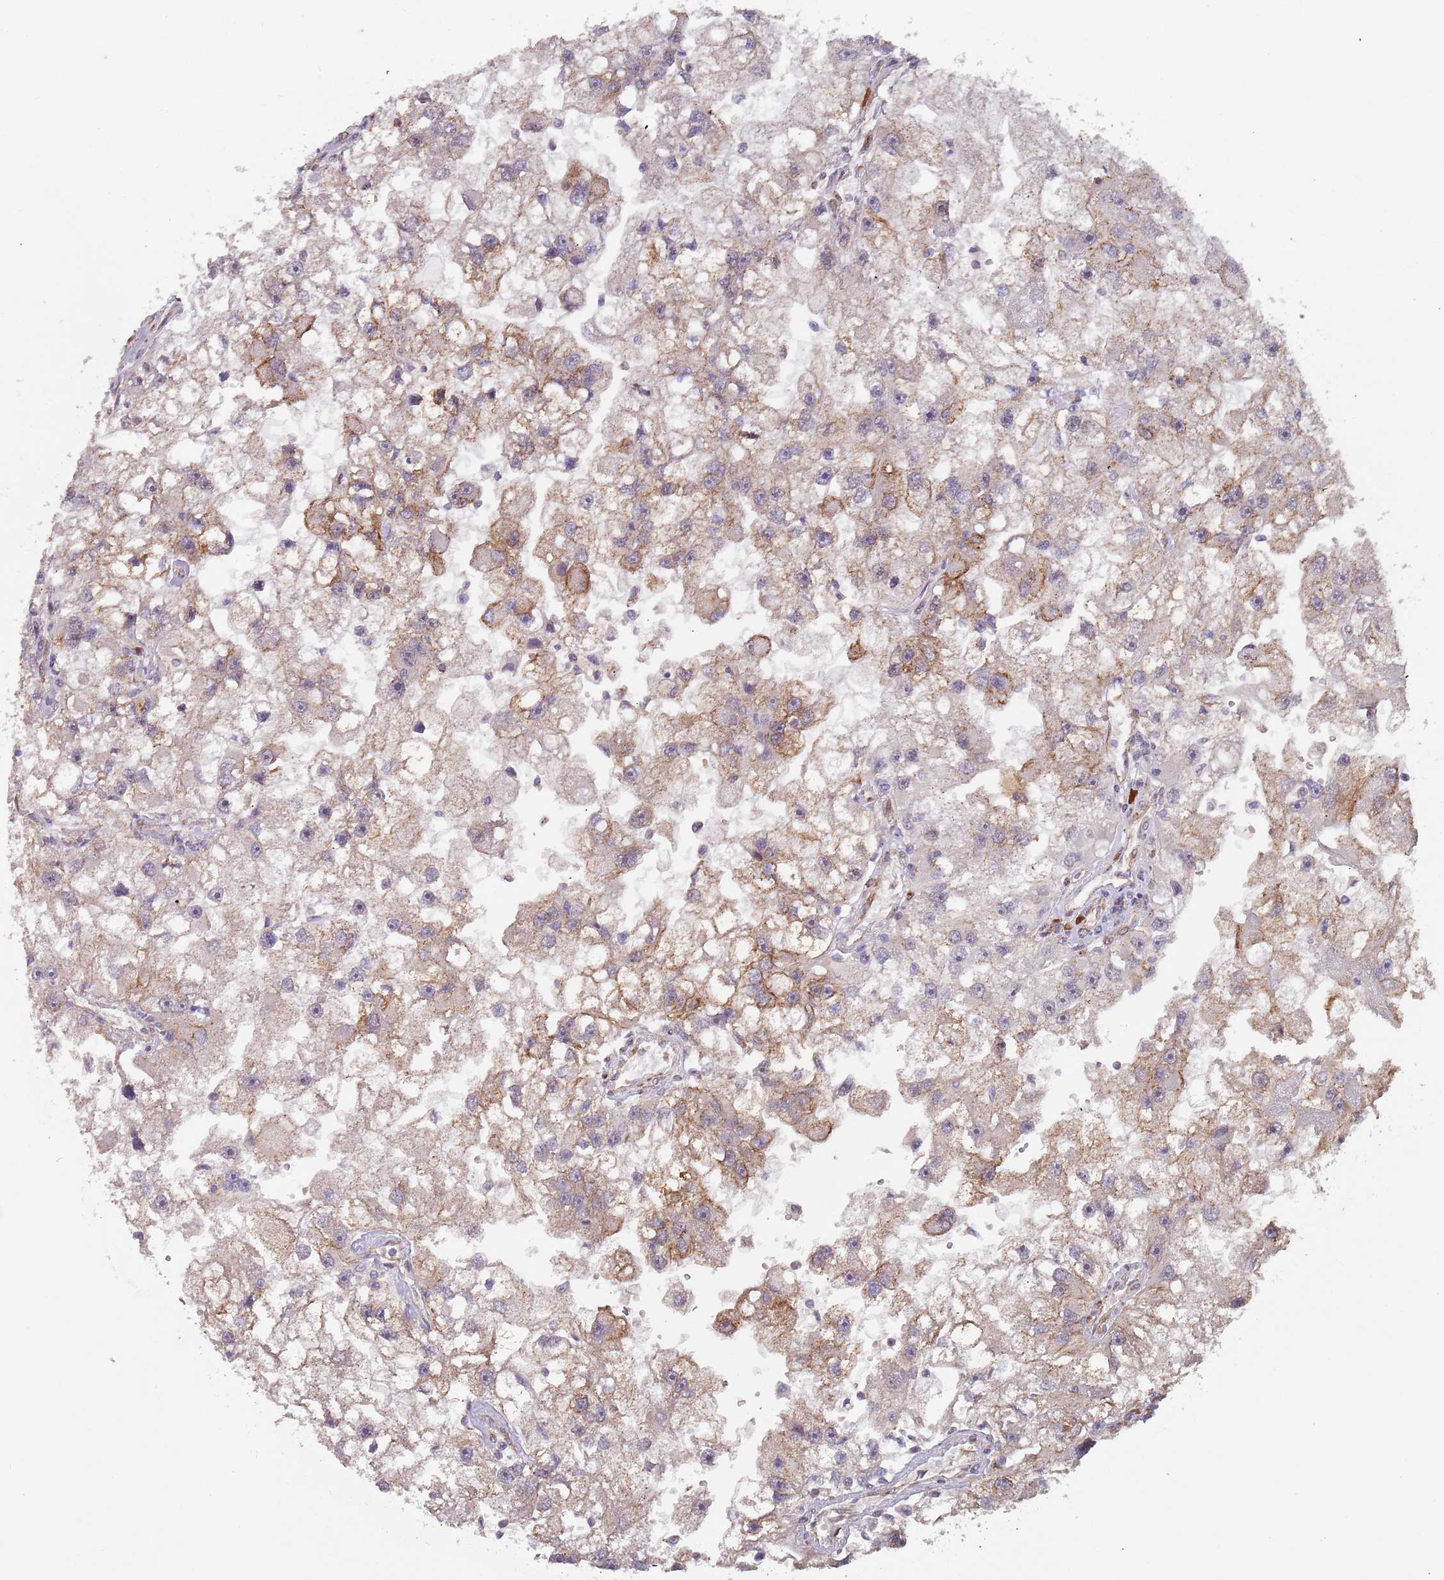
{"staining": {"intensity": "moderate", "quantity": "<25%", "location": "cytoplasmic/membranous"}, "tissue": "renal cancer", "cell_type": "Tumor cells", "image_type": "cancer", "snomed": [{"axis": "morphology", "description": "Adenocarcinoma, NOS"}, {"axis": "topography", "description": "Kidney"}], "caption": "A brown stain shows moderate cytoplasmic/membranous positivity of a protein in renal cancer (adenocarcinoma) tumor cells. (DAB (3,3'-diaminobenzidine) IHC with brightfield microscopy, high magnification).", "gene": "KANSL1L", "patient": {"sex": "male", "age": 63}}